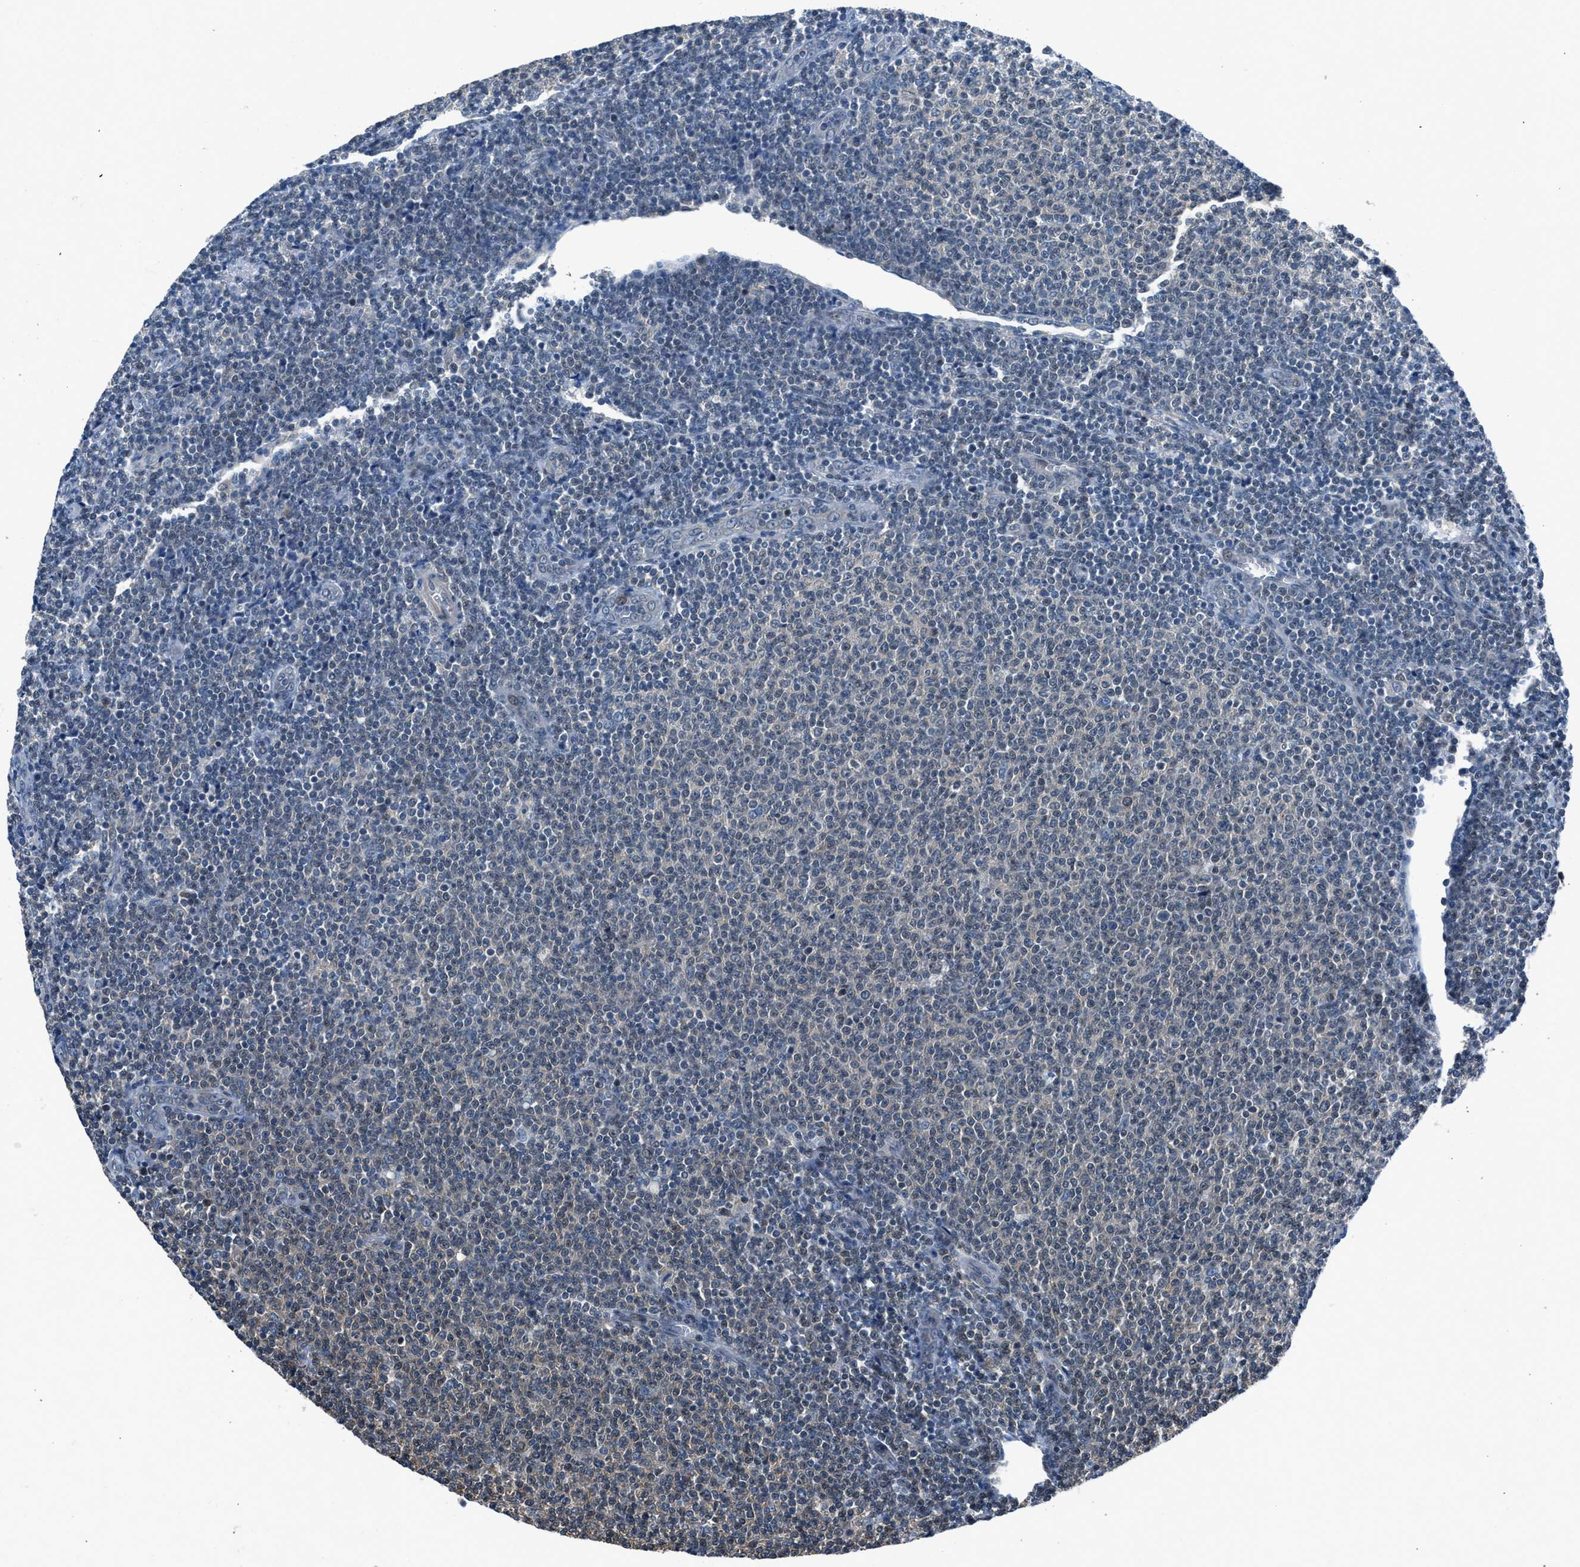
{"staining": {"intensity": "negative", "quantity": "none", "location": "none"}, "tissue": "lymphoma", "cell_type": "Tumor cells", "image_type": "cancer", "snomed": [{"axis": "morphology", "description": "Malignant lymphoma, non-Hodgkin's type, Low grade"}, {"axis": "topography", "description": "Lymph node"}], "caption": "A histopathology image of malignant lymphoma, non-Hodgkin's type (low-grade) stained for a protein displays no brown staining in tumor cells. (DAB (3,3'-diaminobenzidine) immunohistochemistry with hematoxylin counter stain).", "gene": "LMLN", "patient": {"sex": "male", "age": 66}}